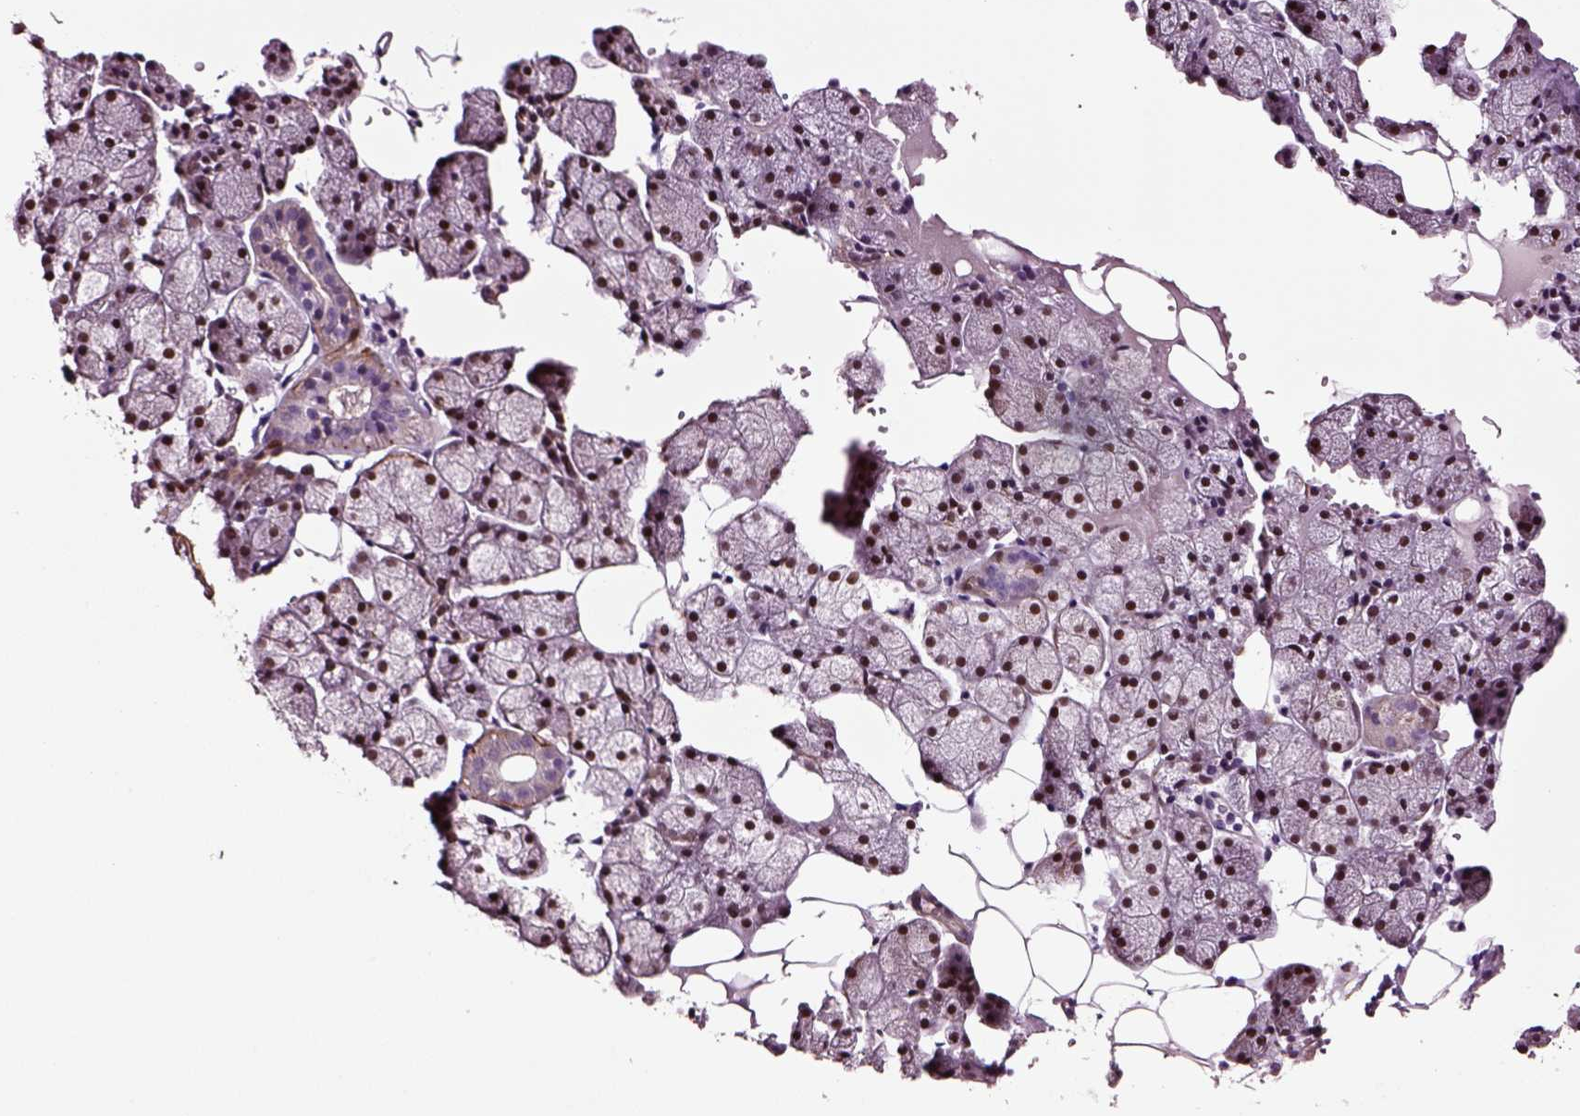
{"staining": {"intensity": "strong", "quantity": ">75%", "location": "nuclear"}, "tissue": "salivary gland", "cell_type": "Glandular cells", "image_type": "normal", "snomed": [{"axis": "morphology", "description": "Normal tissue, NOS"}, {"axis": "topography", "description": "Salivary gland"}], "caption": "Strong nuclear expression is identified in approximately >75% of glandular cells in benign salivary gland. The staining was performed using DAB to visualize the protein expression in brown, while the nuclei were stained in blue with hematoxylin (Magnification: 20x).", "gene": "SOX10", "patient": {"sex": "male", "age": 38}}